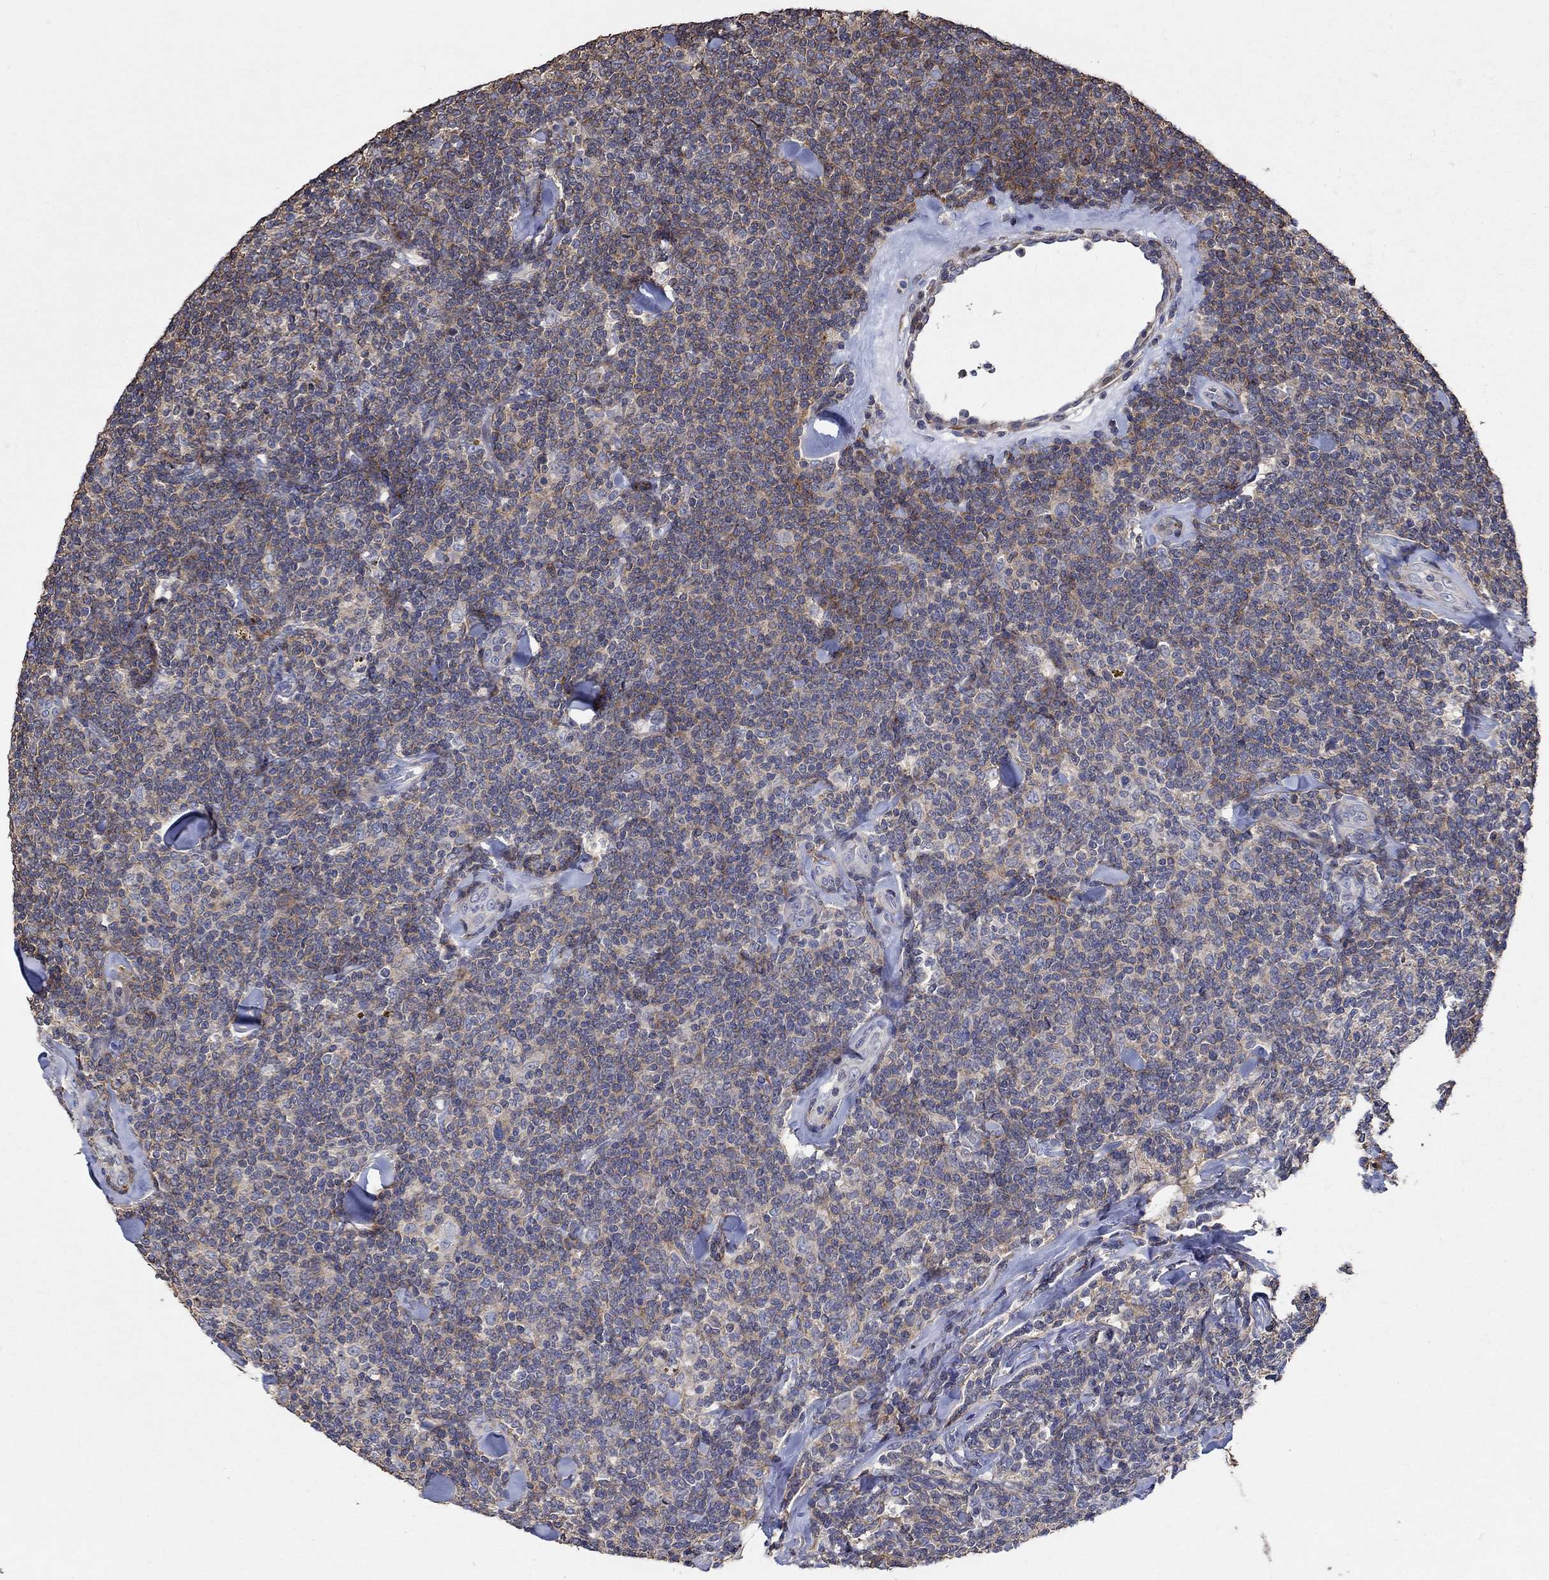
{"staining": {"intensity": "moderate", "quantity": "<25%", "location": "cytoplasmic/membranous"}, "tissue": "lymphoma", "cell_type": "Tumor cells", "image_type": "cancer", "snomed": [{"axis": "morphology", "description": "Malignant lymphoma, non-Hodgkin's type, Low grade"}, {"axis": "topography", "description": "Lymph node"}], "caption": "IHC of lymphoma shows low levels of moderate cytoplasmic/membranous positivity in approximately <25% of tumor cells.", "gene": "TNFAIP8L3", "patient": {"sex": "female", "age": 56}}